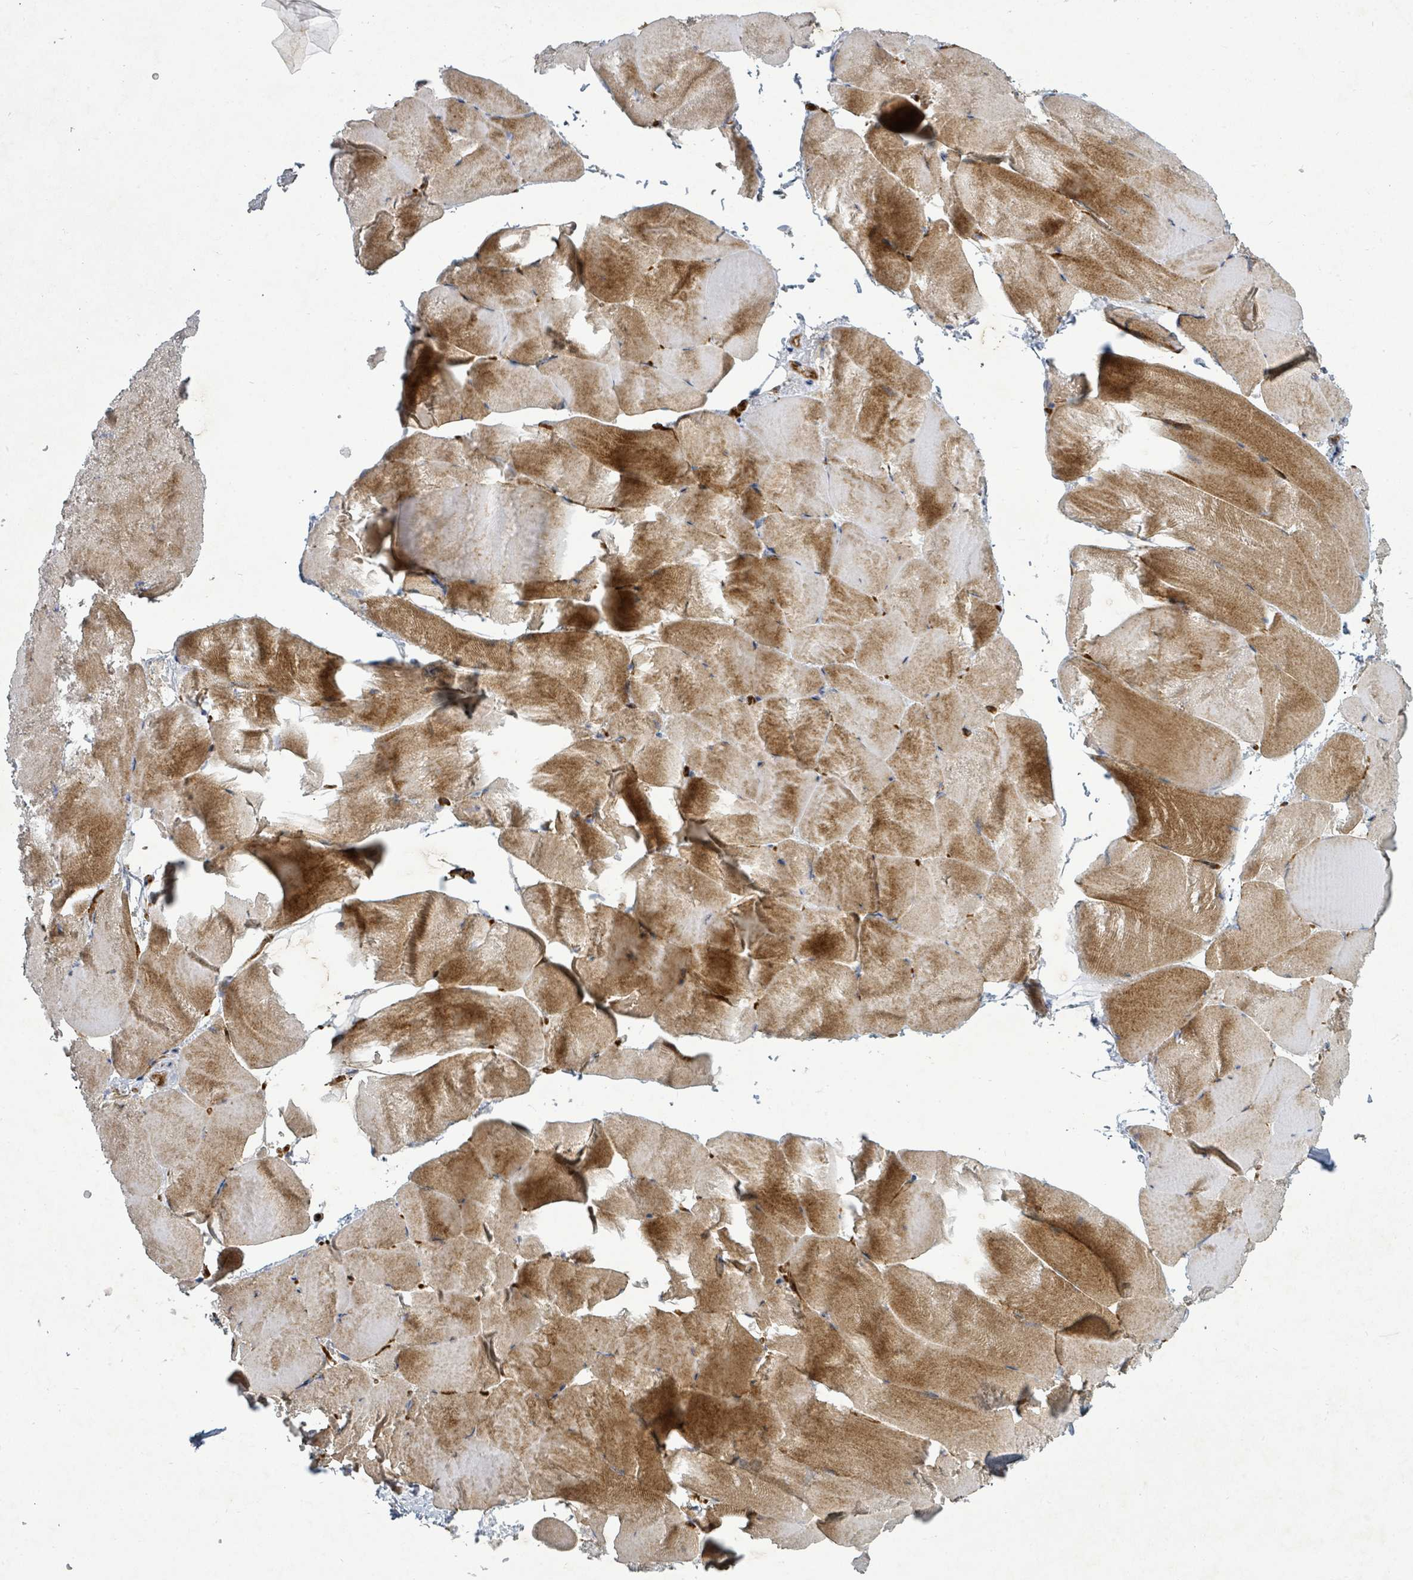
{"staining": {"intensity": "moderate", "quantity": "25%-75%", "location": "cytoplasmic/membranous"}, "tissue": "skeletal muscle", "cell_type": "Myocytes", "image_type": "normal", "snomed": [{"axis": "morphology", "description": "Normal tissue, NOS"}, {"axis": "topography", "description": "Skeletal muscle"}], "caption": "Immunohistochemical staining of normal human skeletal muscle demonstrates medium levels of moderate cytoplasmic/membranous staining in approximately 25%-75% of myocytes.", "gene": "IFIT1", "patient": {"sex": "female", "age": 64}}